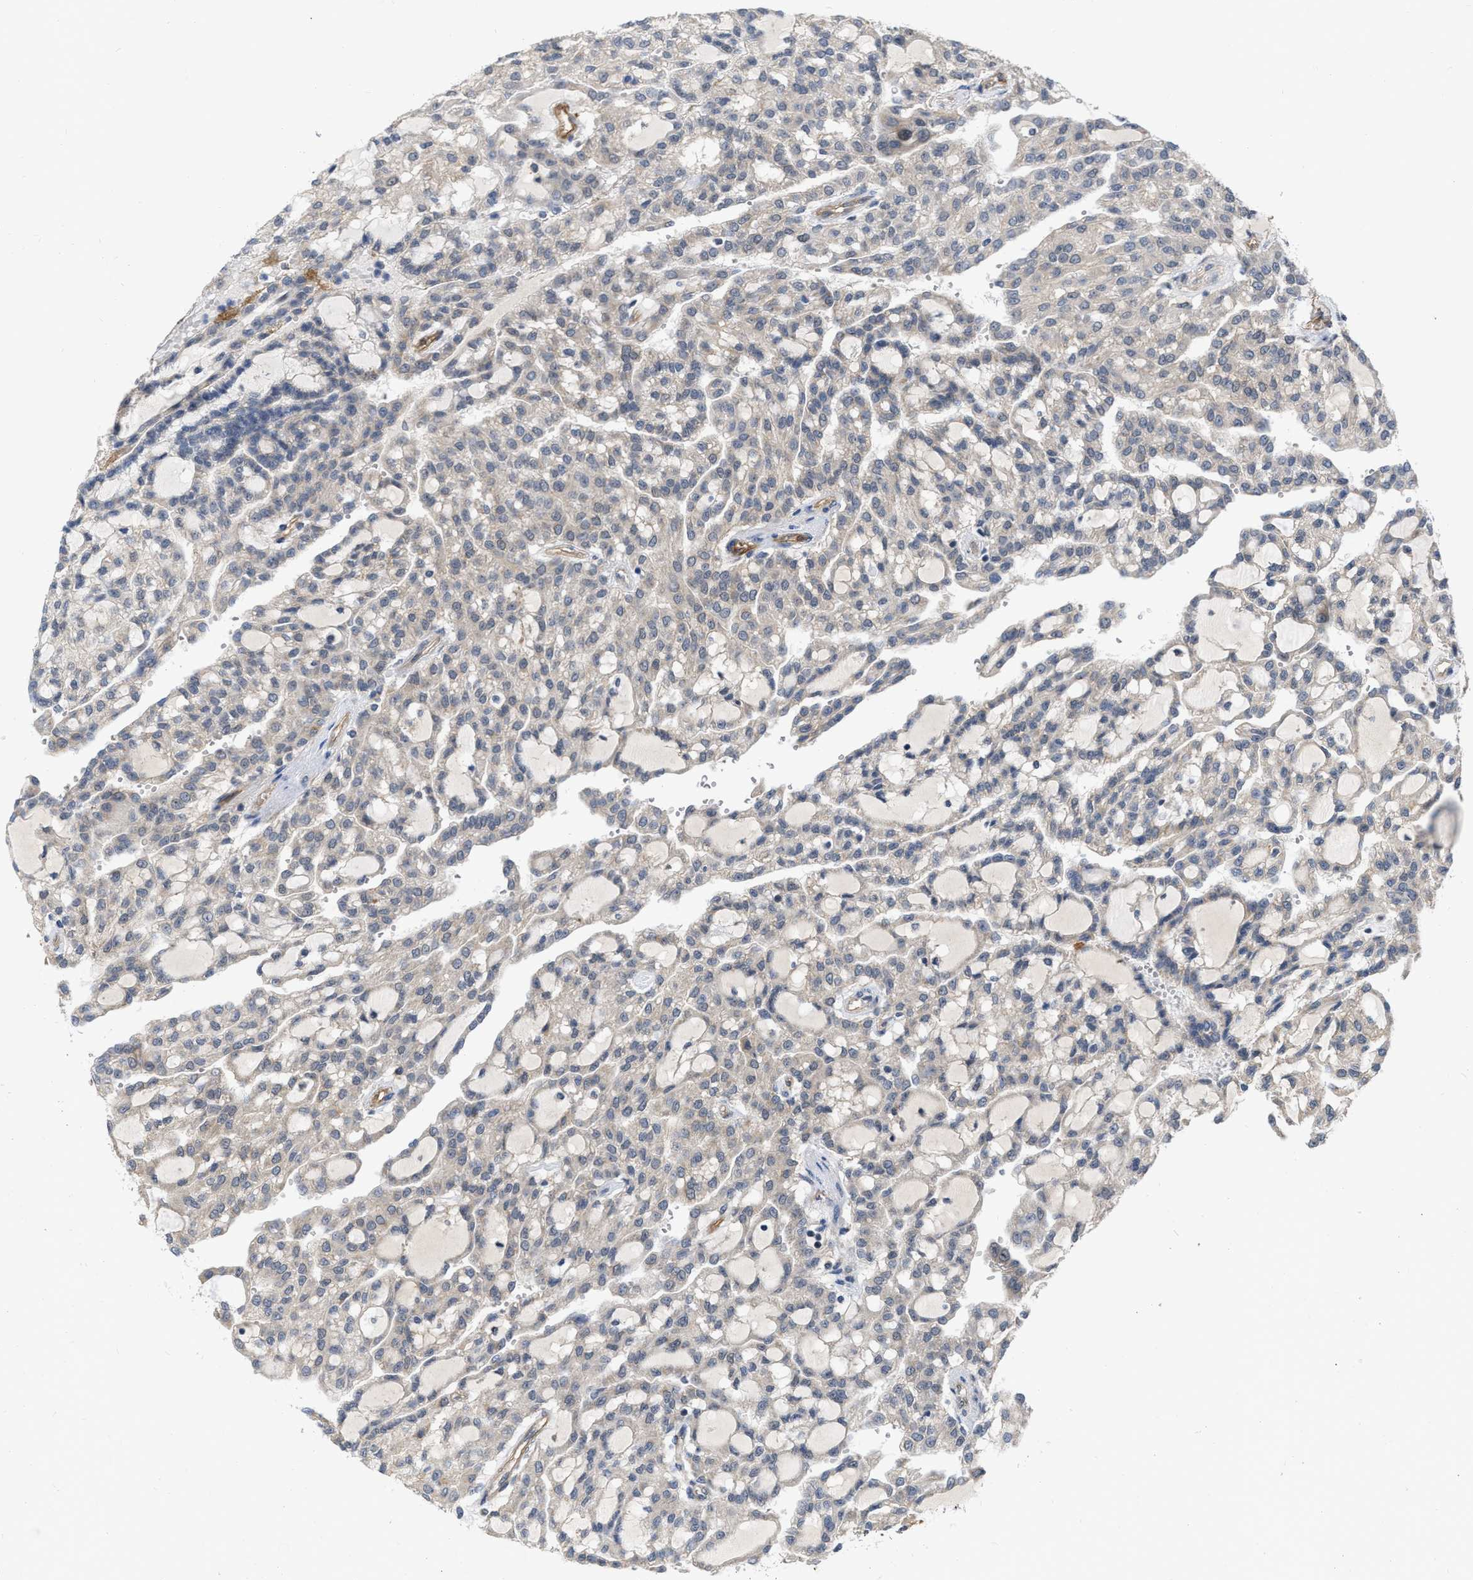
{"staining": {"intensity": "negative", "quantity": "none", "location": "none"}, "tissue": "renal cancer", "cell_type": "Tumor cells", "image_type": "cancer", "snomed": [{"axis": "morphology", "description": "Adenocarcinoma, NOS"}, {"axis": "topography", "description": "Kidney"}], "caption": "Human renal adenocarcinoma stained for a protein using immunohistochemistry (IHC) shows no staining in tumor cells.", "gene": "NAPEPLD", "patient": {"sex": "male", "age": 63}}